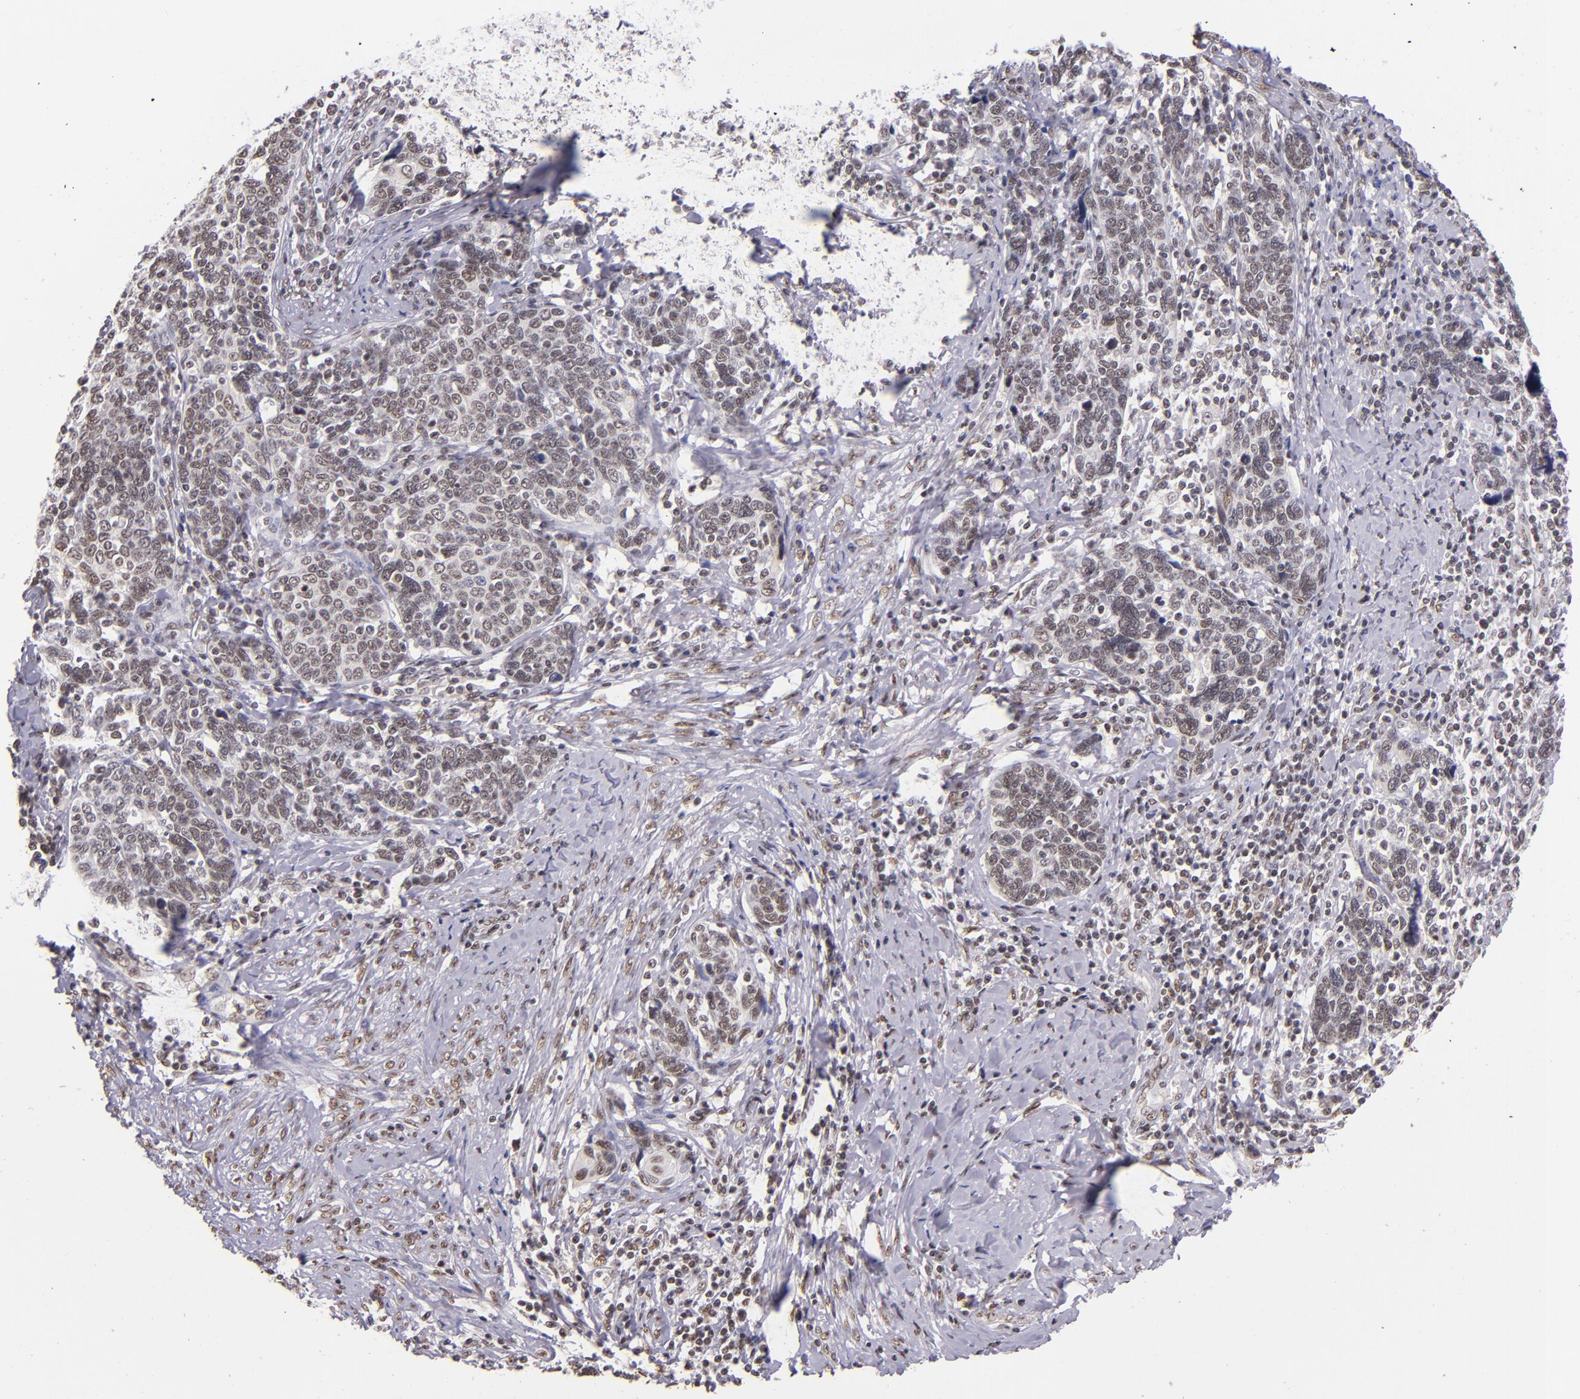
{"staining": {"intensity": "weak", "quantity": ">75%", "location": "nuclear"}, "tissue": "cervical cancer", "cell_type": "Tumor cells", "image_type": "cancer", "snomed": [{"axis": "morphology", "description": "Squamous cell carcinoma, NOS"}, {"axis": "topography", "description": "Cervix"}], "caption": "Cervical cancer (squamous cell carcinoma) stained with a brown dye displays weak nuclear positive staining in approximately >75% of tumor cells.", "gene": "ZNF148", "patient": {"sex": "female", "age": 41}}